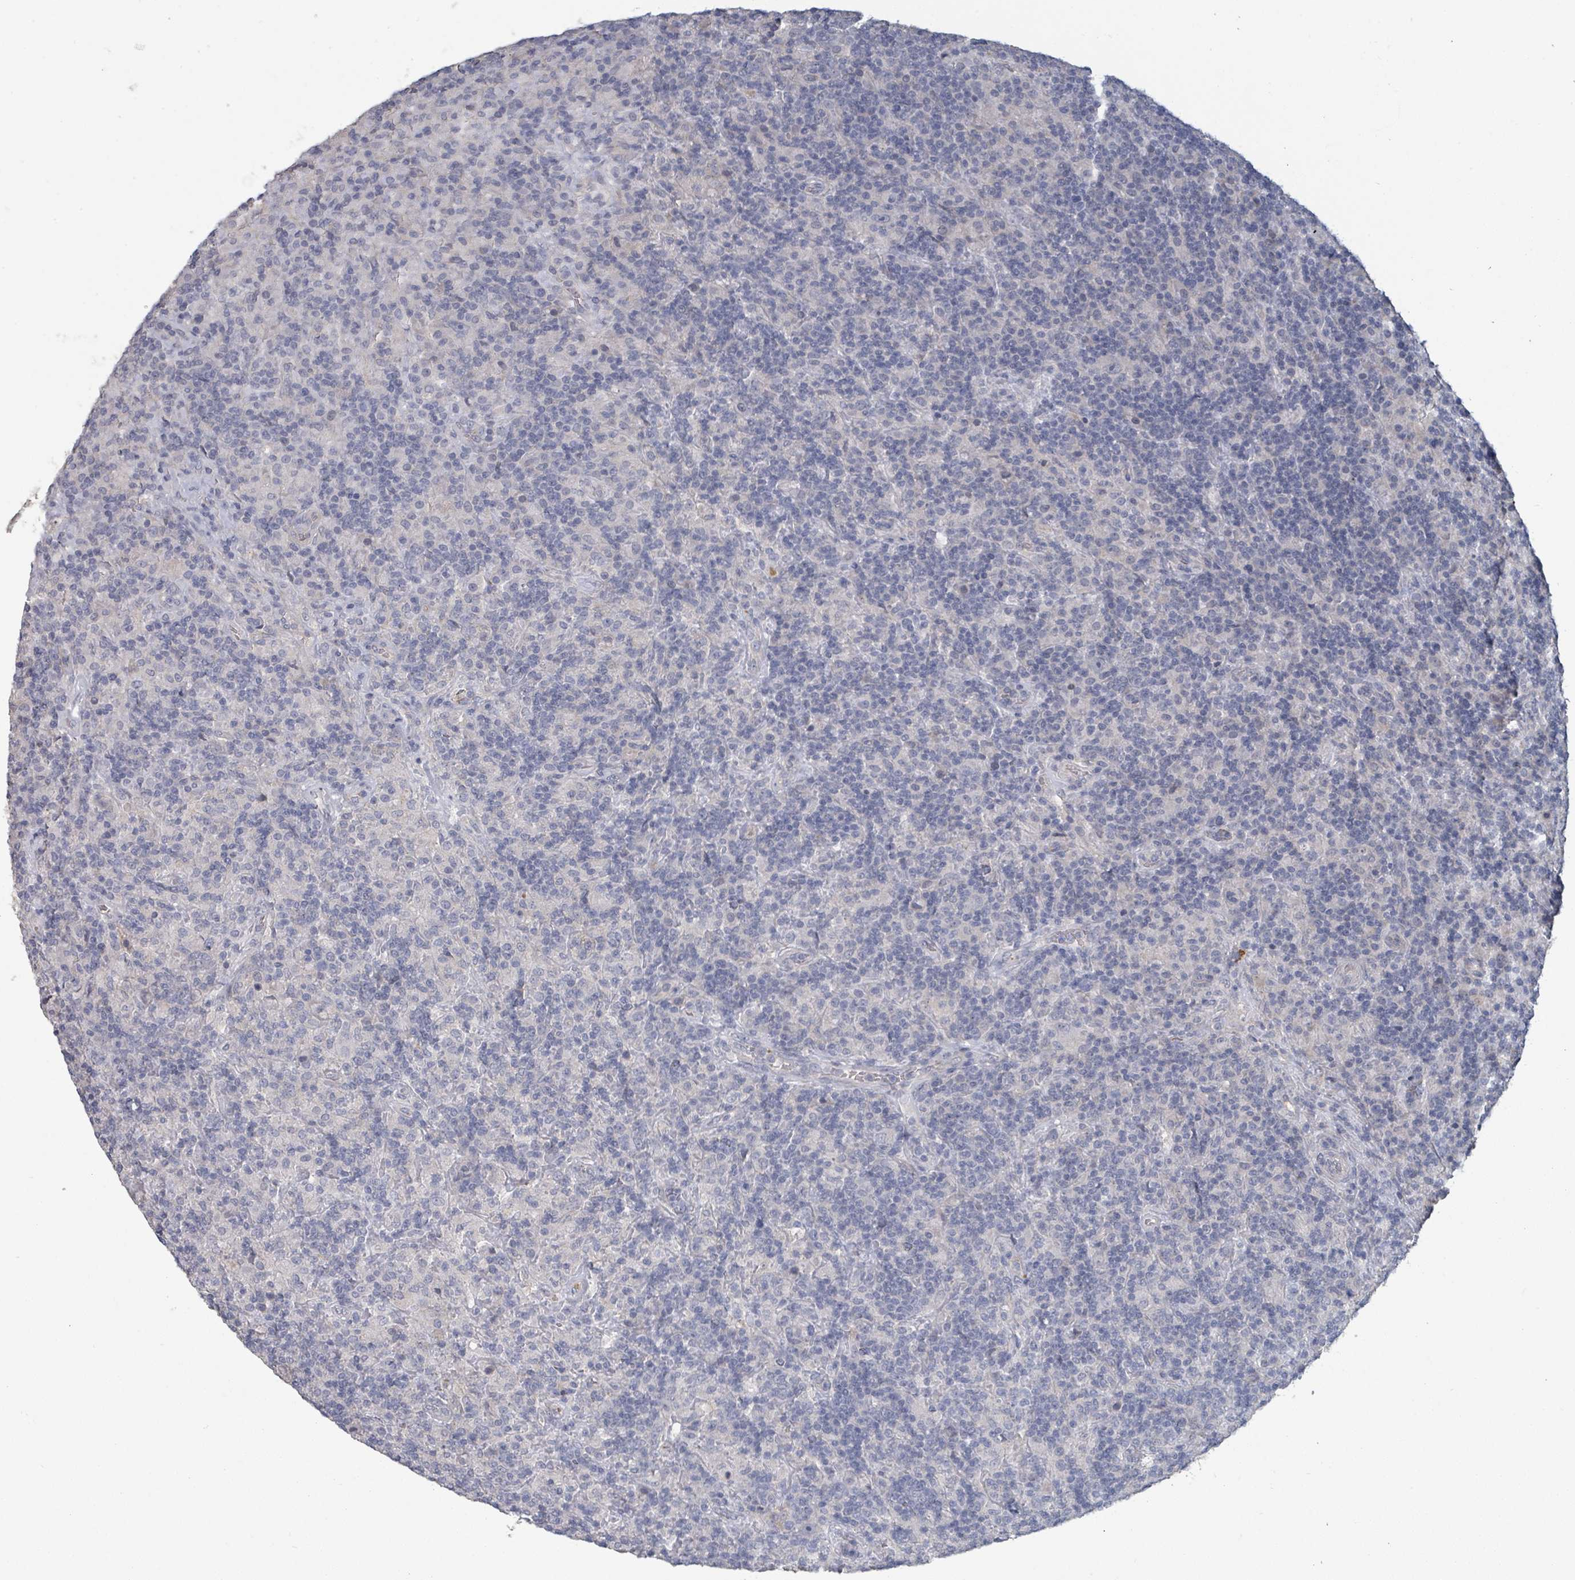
{"staining": {"intensity": "negative", "quantity": "none", "location": "none"}, "tissue": "lymphoma", "cell_type": "Tumor cells", "image_type": "cancer", "snomed": [{"axis": "morphology", "description": "Hodgkin's disease, NOS"}, {"axis": "topography", "description": "Lymph node"}], "caption": "Immunohistochemistry (IHC) photomicrograph of neoplastic tissue: human Hodgkin's disease stained with DAB (3,3'-diaminobenzidine) demonstrates no significant protein expression in tumor cells.", "gene": "PLAUR", "patient": {"sex": "male", "age": 70}}